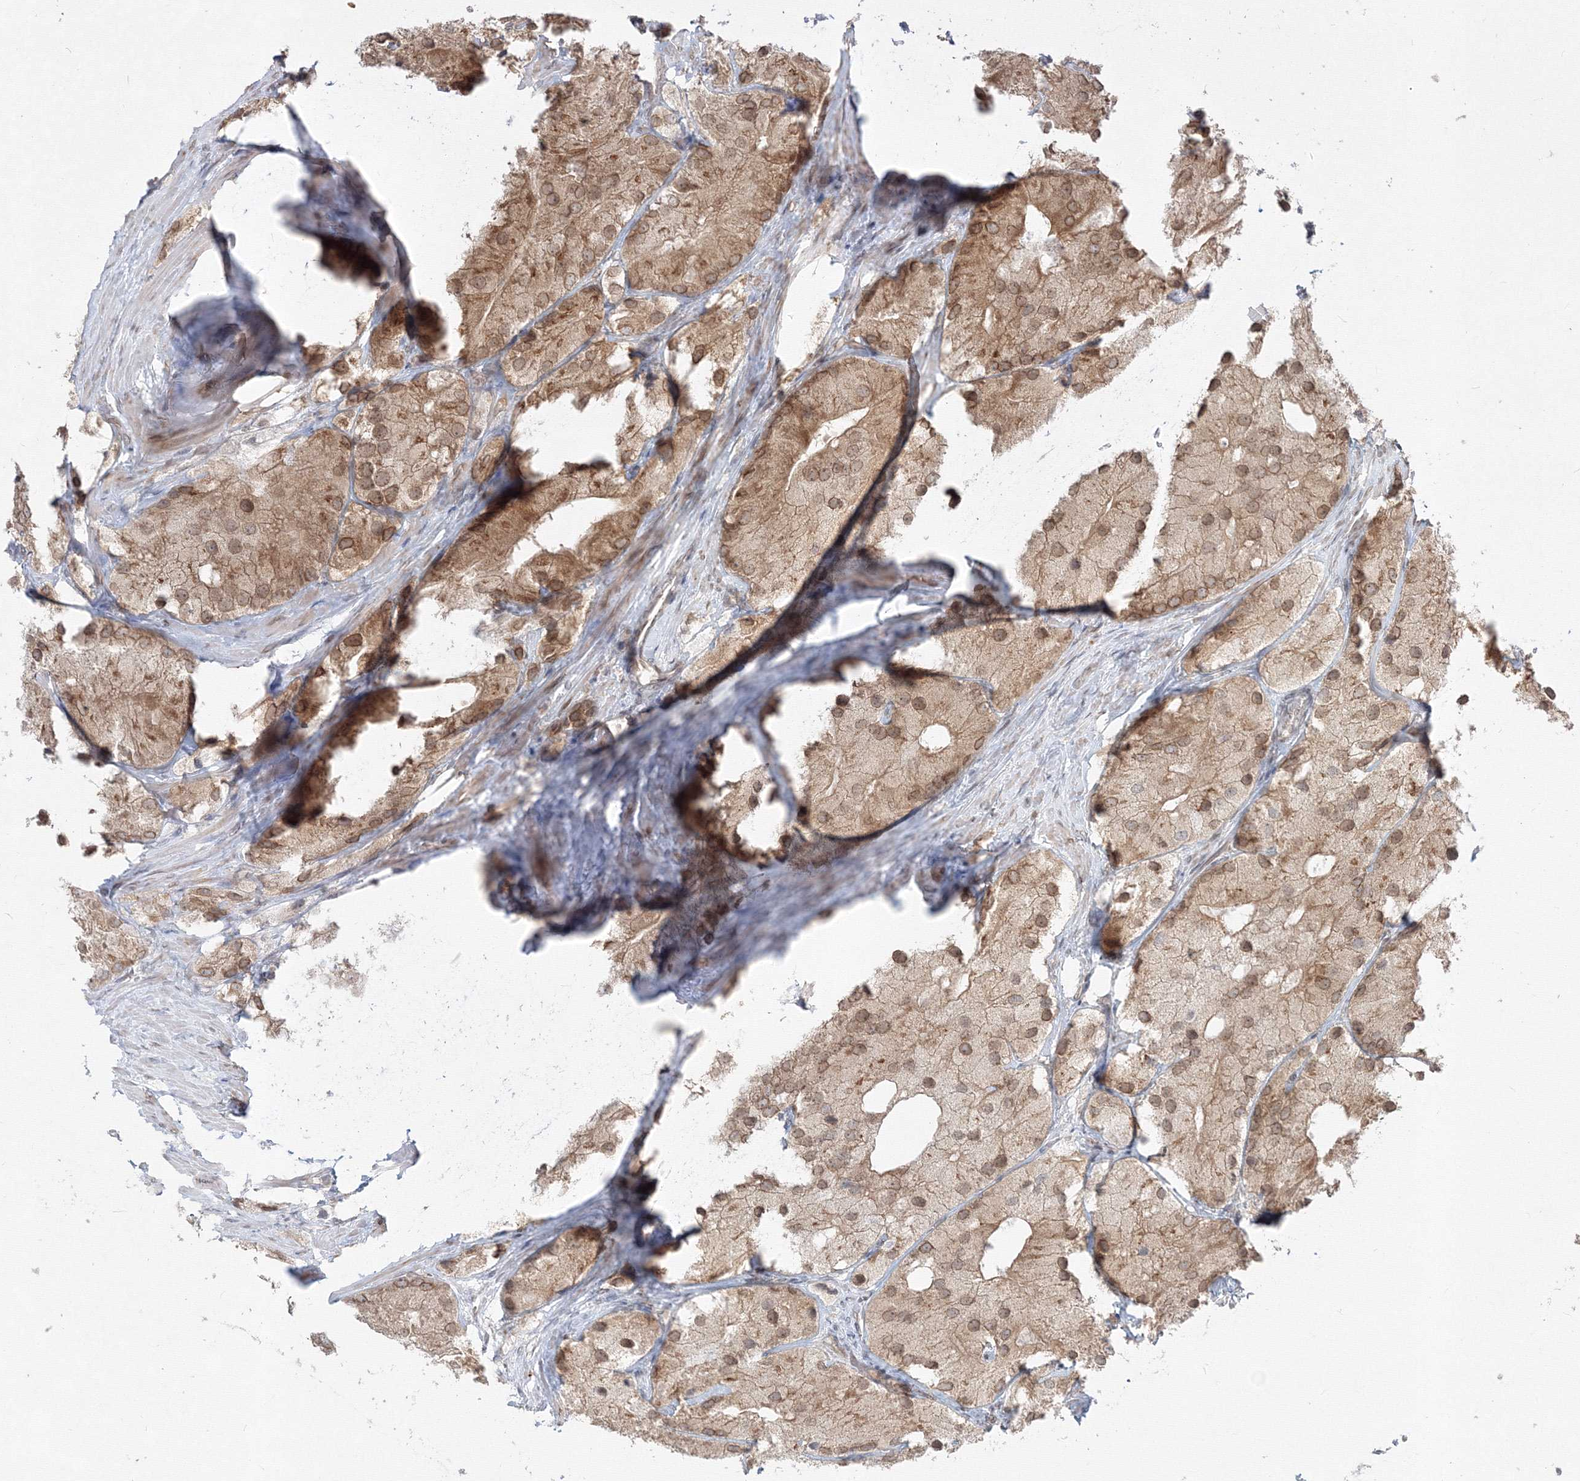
{"staining": {"intensity": "moderate", "quantity": ">75%", "location": "cytoplasmic/membranous,nuclear"}, "tissue": "prostate cancer", "cell_type": "Tumor cells", "image_type": "cancer", "snomed": [{"axis": "morphology", "description": "Adenocarcinoma, Low grade"}, {"axis": "topography", "description": "Prostate"}], "caption": "Immunohistochemistry (DAB) staining of human prostate adenocarcinoma (low-grade) reveals moderate cytoplasmic/membranous and nuclear protein expression in about >75% of tumor cells.", "gene": "DNAJB2", "patient": {"sex": "male", "age": 69}}